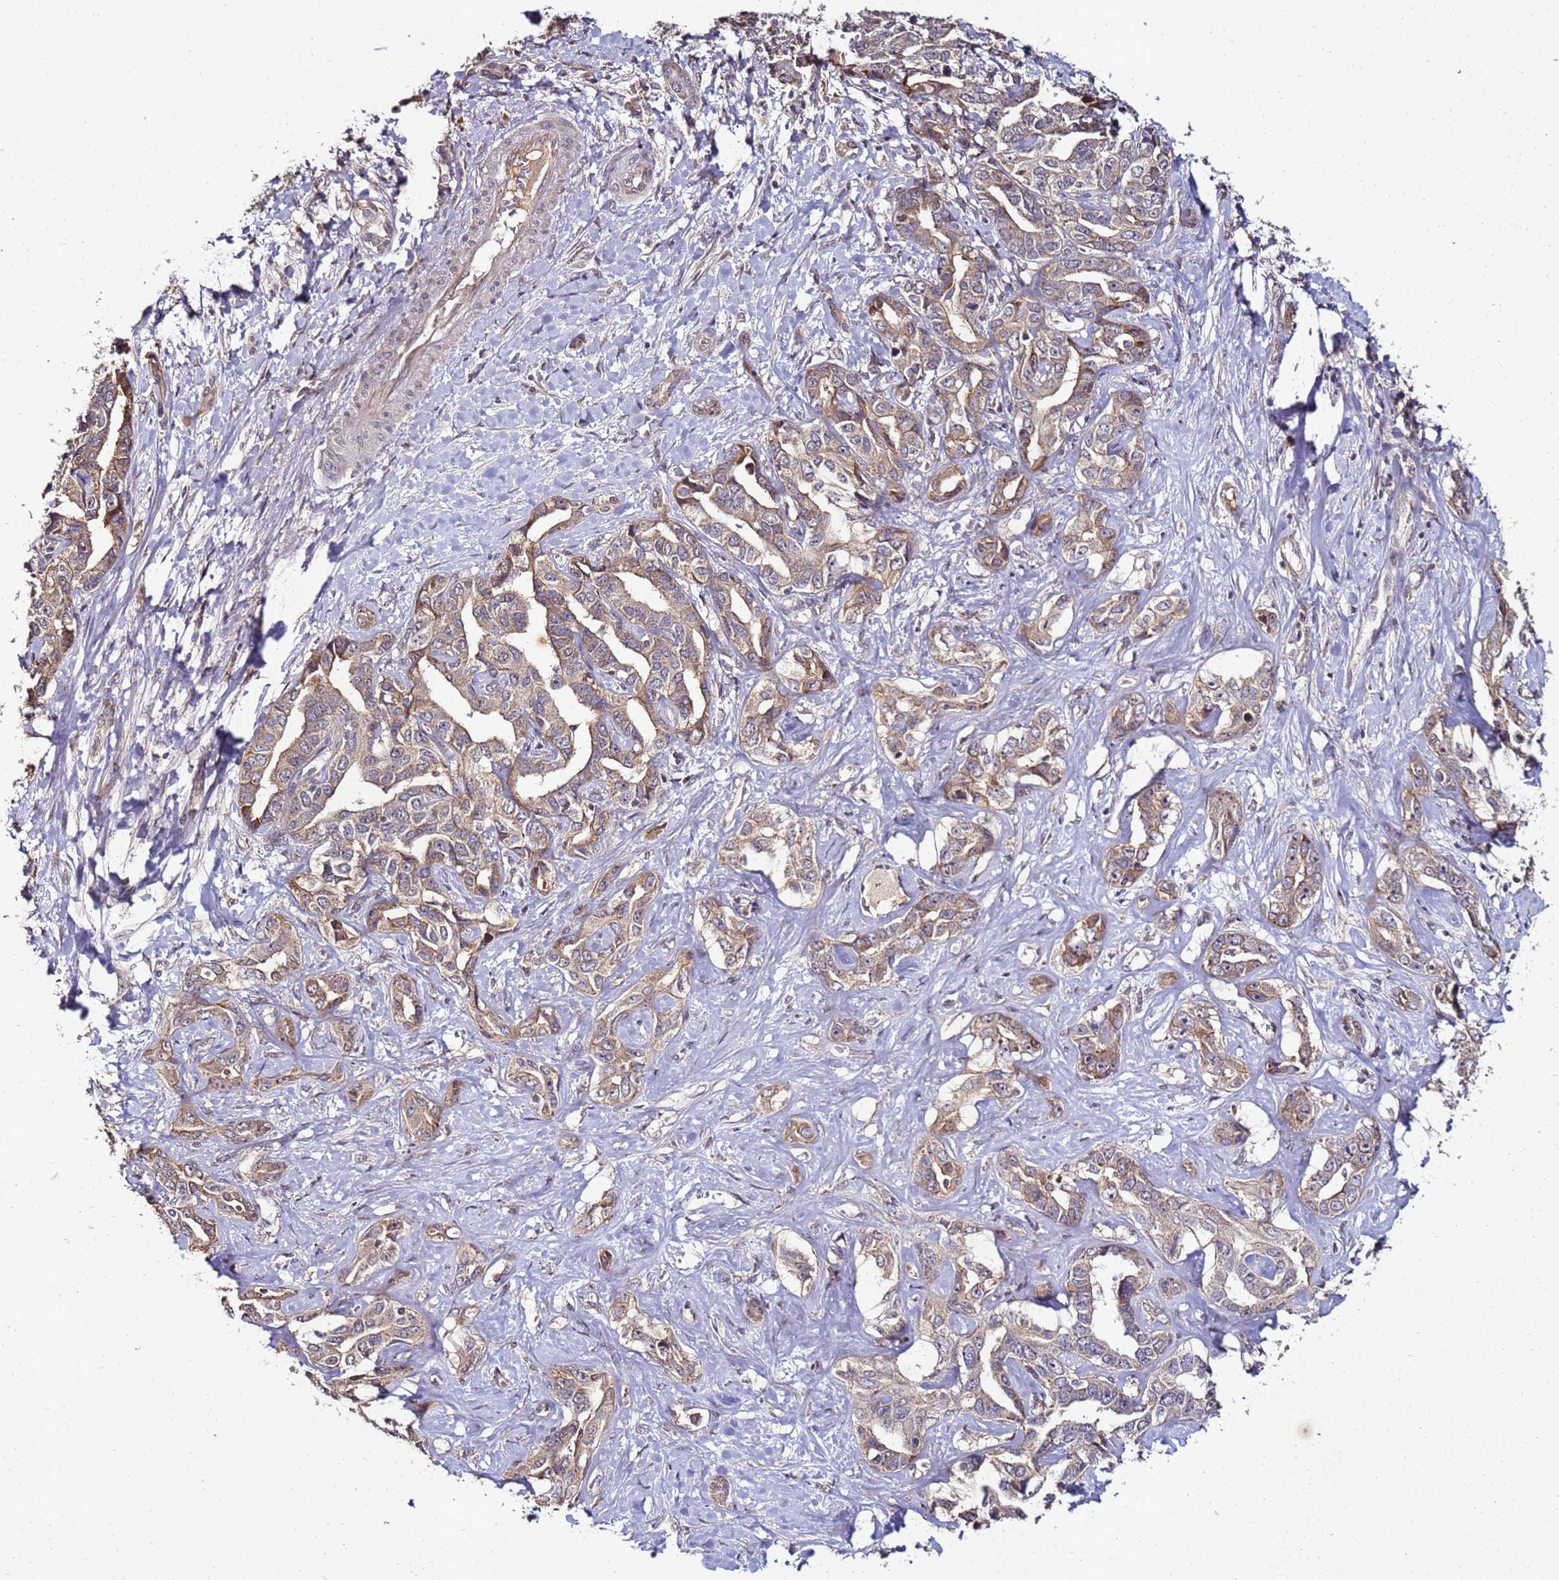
{"staining": {"intensity": "weak", "quantity": ">75%", "location": "cytoplasmic/membranous"}, "tissue": "liver cancer", "cell_type": "Tumor cells", "image_type": "cancer", "snomed": [{"axis": "morphology", "description": "Cholangiocarcinoma"}, {"axis": "topography", "description": "Liver"}], "caption": "Approximately >75% of tumor cells in human liver cholangiocarcinoma exhibit weak cytoplasmic/membranous protein expression as visualized by brown immunohistochemical staining.", "gene": "ANKRD17", "patient": {"sex": "male", "age": 59}}